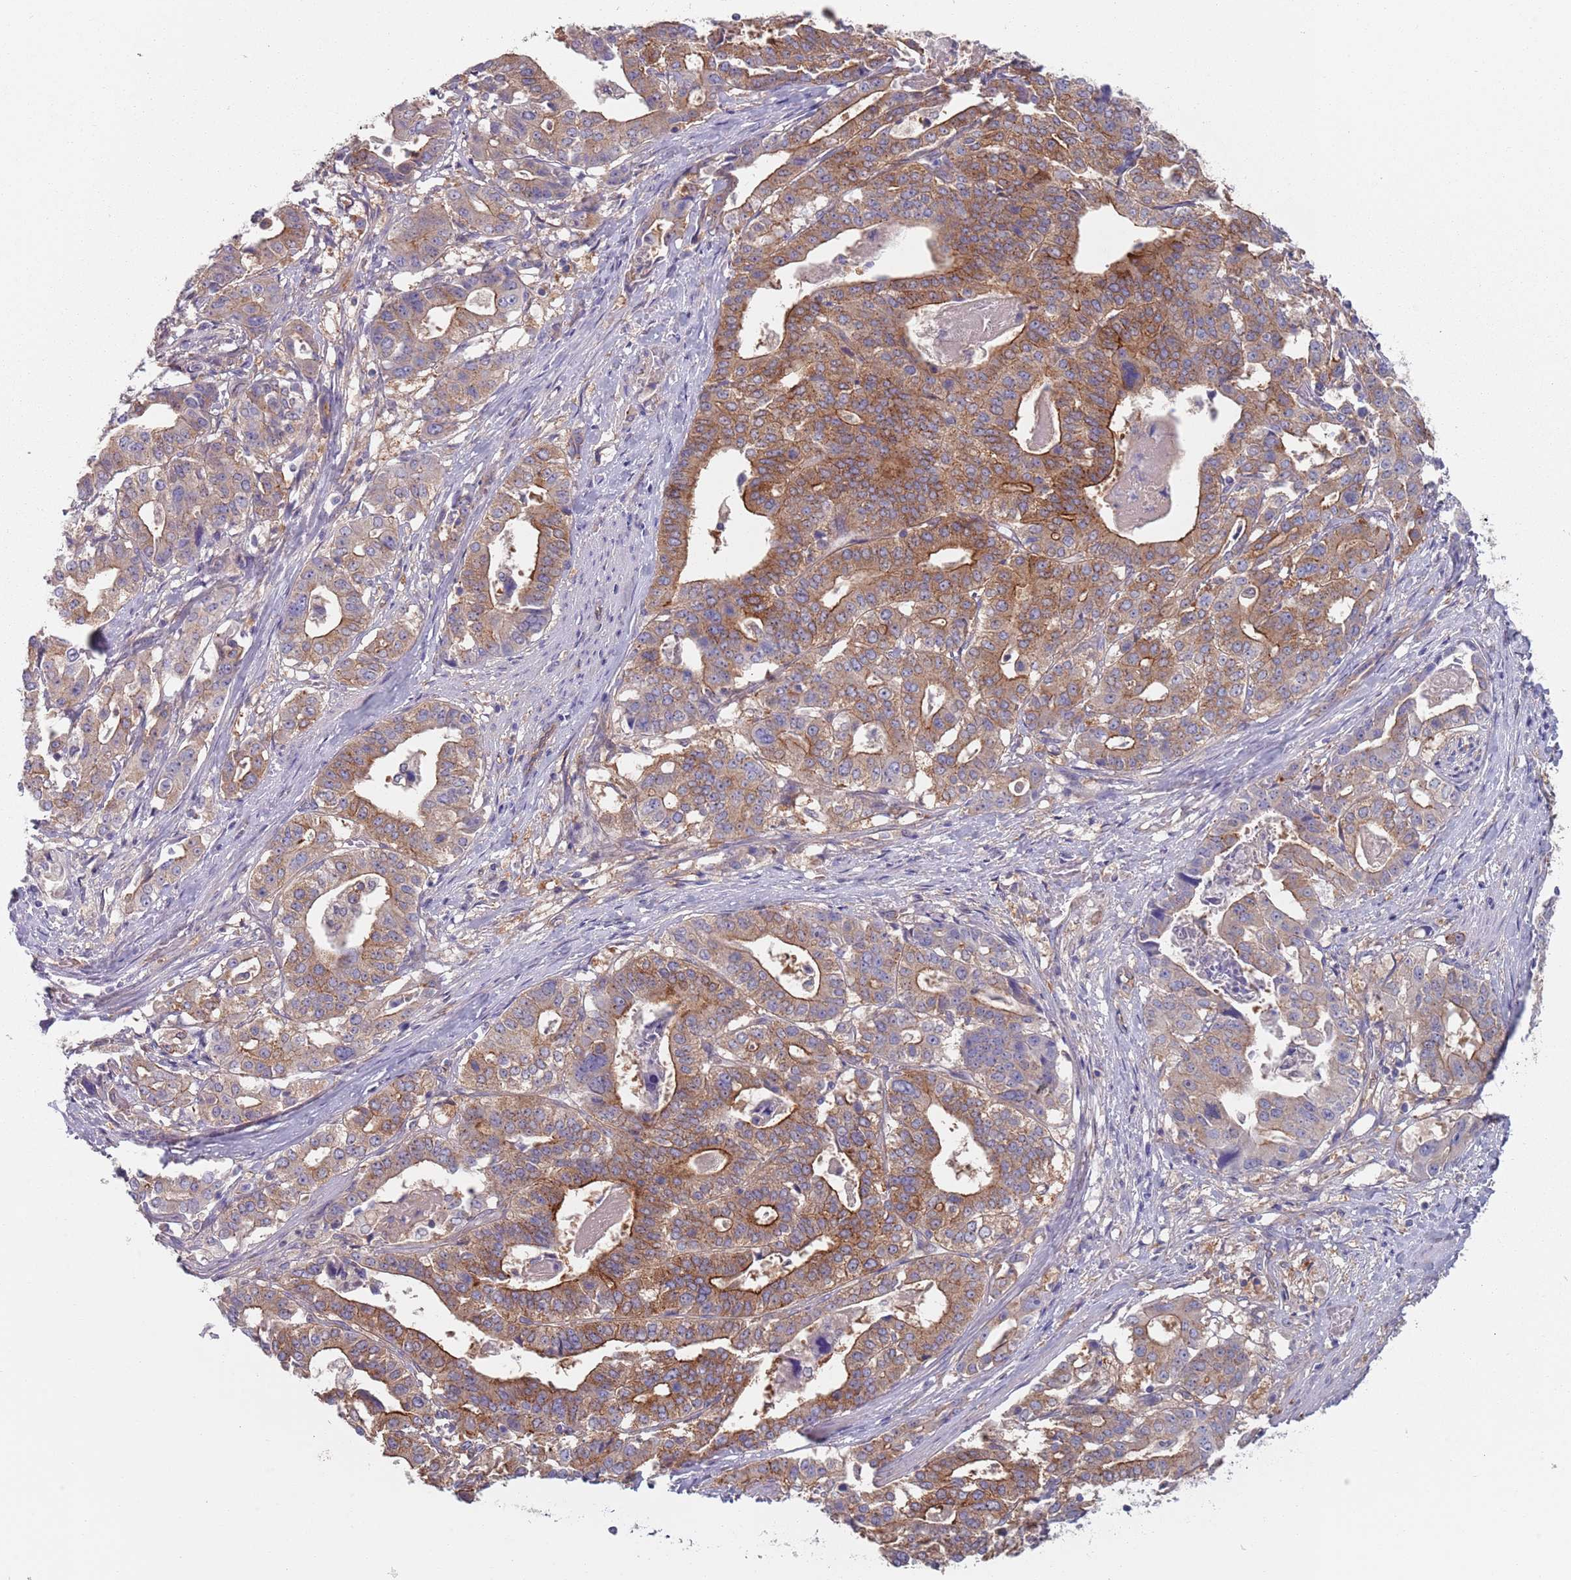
{"staining": {"intensity": "moderate", "quantity": ">75%", "location": "cytoplasmic/membranous"}, "tissue": "stomach cancer", "cell_type": "Tumor cells", "image_type": "cancer", "snomed": [{"axis": "morphology", "description": "Adenocarcinoma, NOS"}, {"axis": "topography", "description": "Stomach"}], "caption": "Human stomach adenocarcinoma stained for a protein (brown) shows moderate cytoplasmic/membranous positive staining in about >75% of tumor cells.", "gene": "APPL2", "patient": {"sex": "male", "age": 48}}